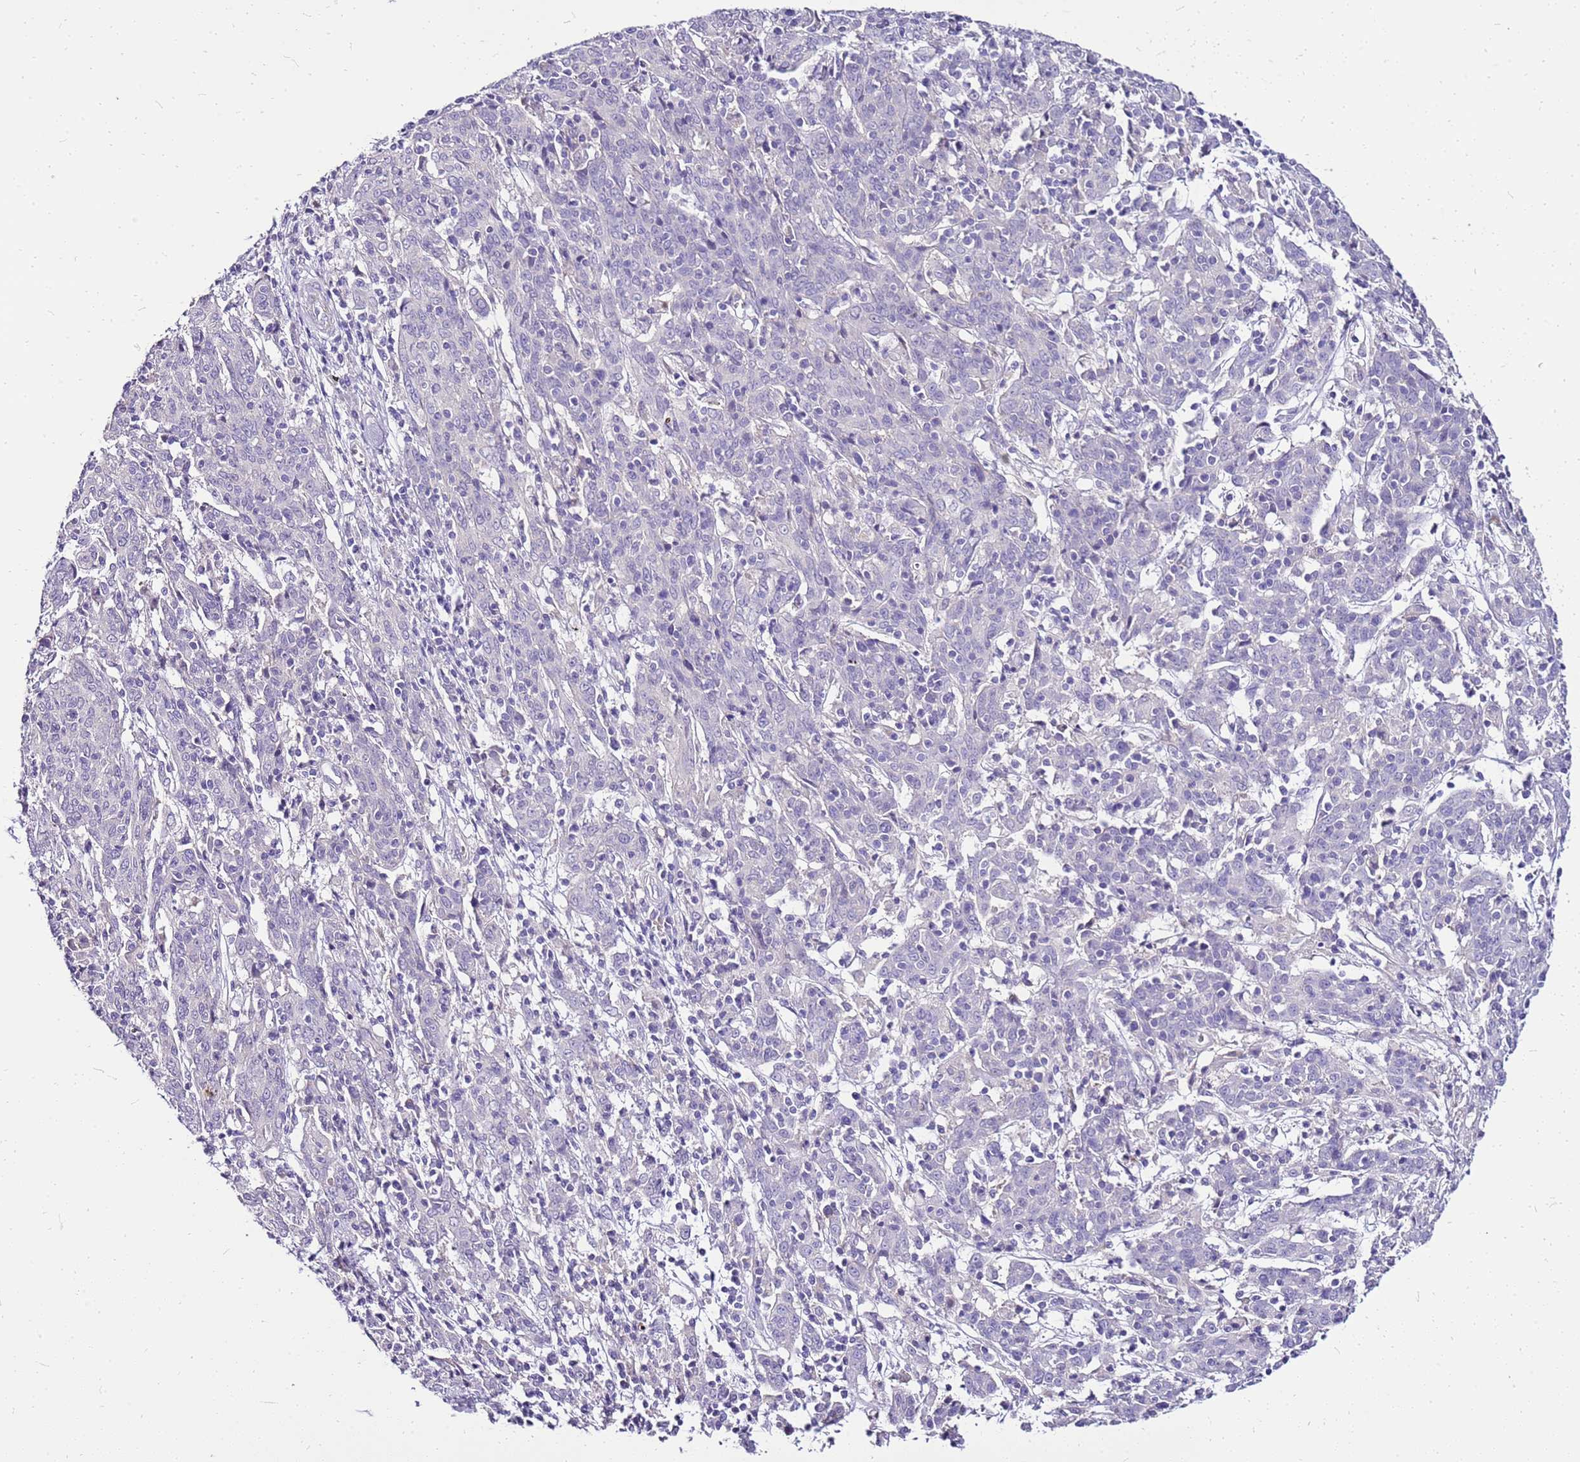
{"staining": {"intensity": "negative", "quantity": "none", "location": "none"}, "tissue": "cervical cancer", "cell_type": "Tumor cells", "image_type": "cancer", "snomed": [{"axis": "morphology", "description": "Squamous cell carcinoma, NOS"}, {"axis": "topography", "description": "Cervix"}], "caption": "Cervical cancer (squamous cell carcinoma) stained for a protein using immunohistochemistry displays no positivity tumor cells.", "gene": "DCDC2B", "patient": {"sex": "female", "age": 67}}